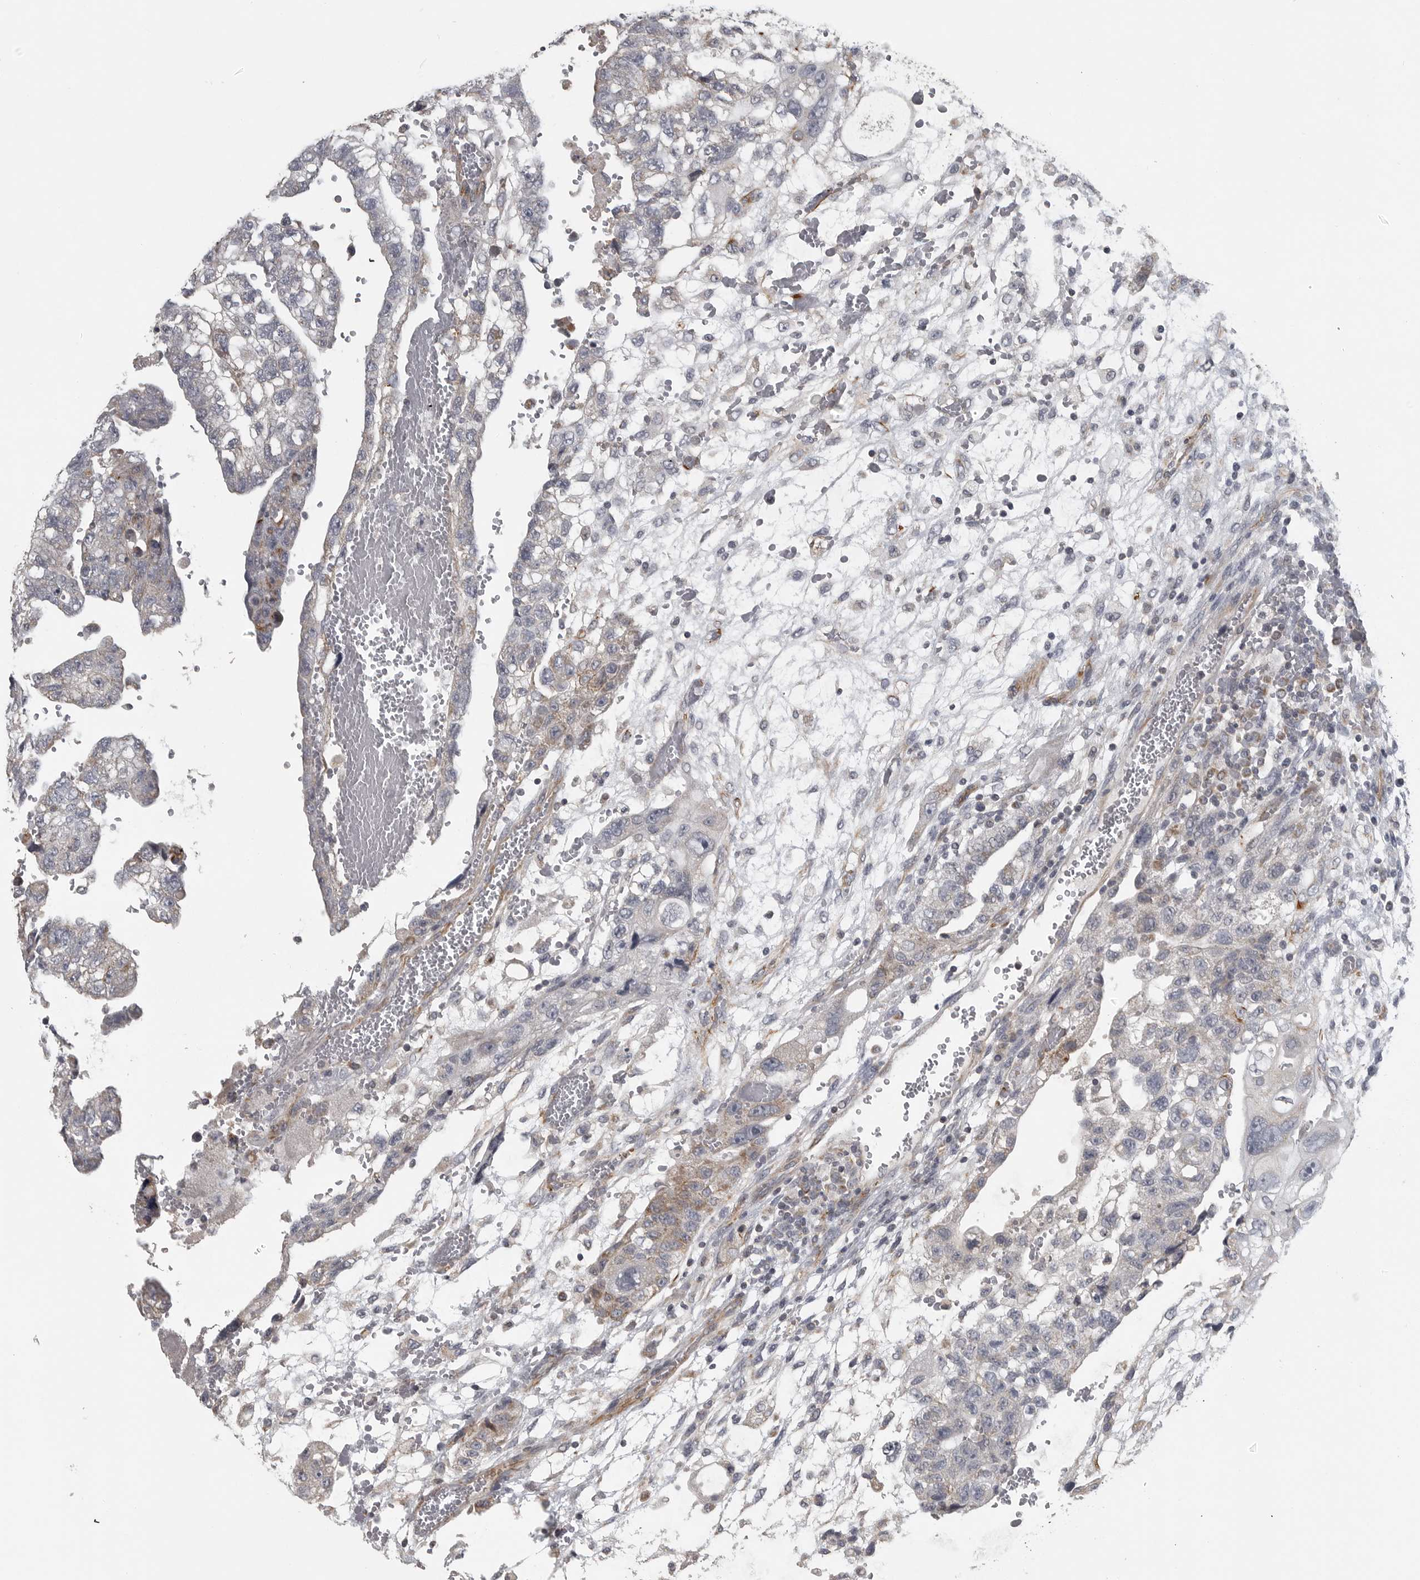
{"staining": {"intensity": "negative", "quantity": "none", "location": "none"}, "tissue": "testis cancer", "cell_type": "Tumor cells", "image_type": "cancer", "snomed": [{"axis": "morphology", "description": "Carcinoma, Embryonal, NOS"}, {"axis": "topography", "description": "Testis"}], "caption": "A histopathology image of testis cancer stained for a protein demonstrates no brown staining in tumor cells.", "gene": "RXFP3", "patient": {"sex": "male", "age": 36}}